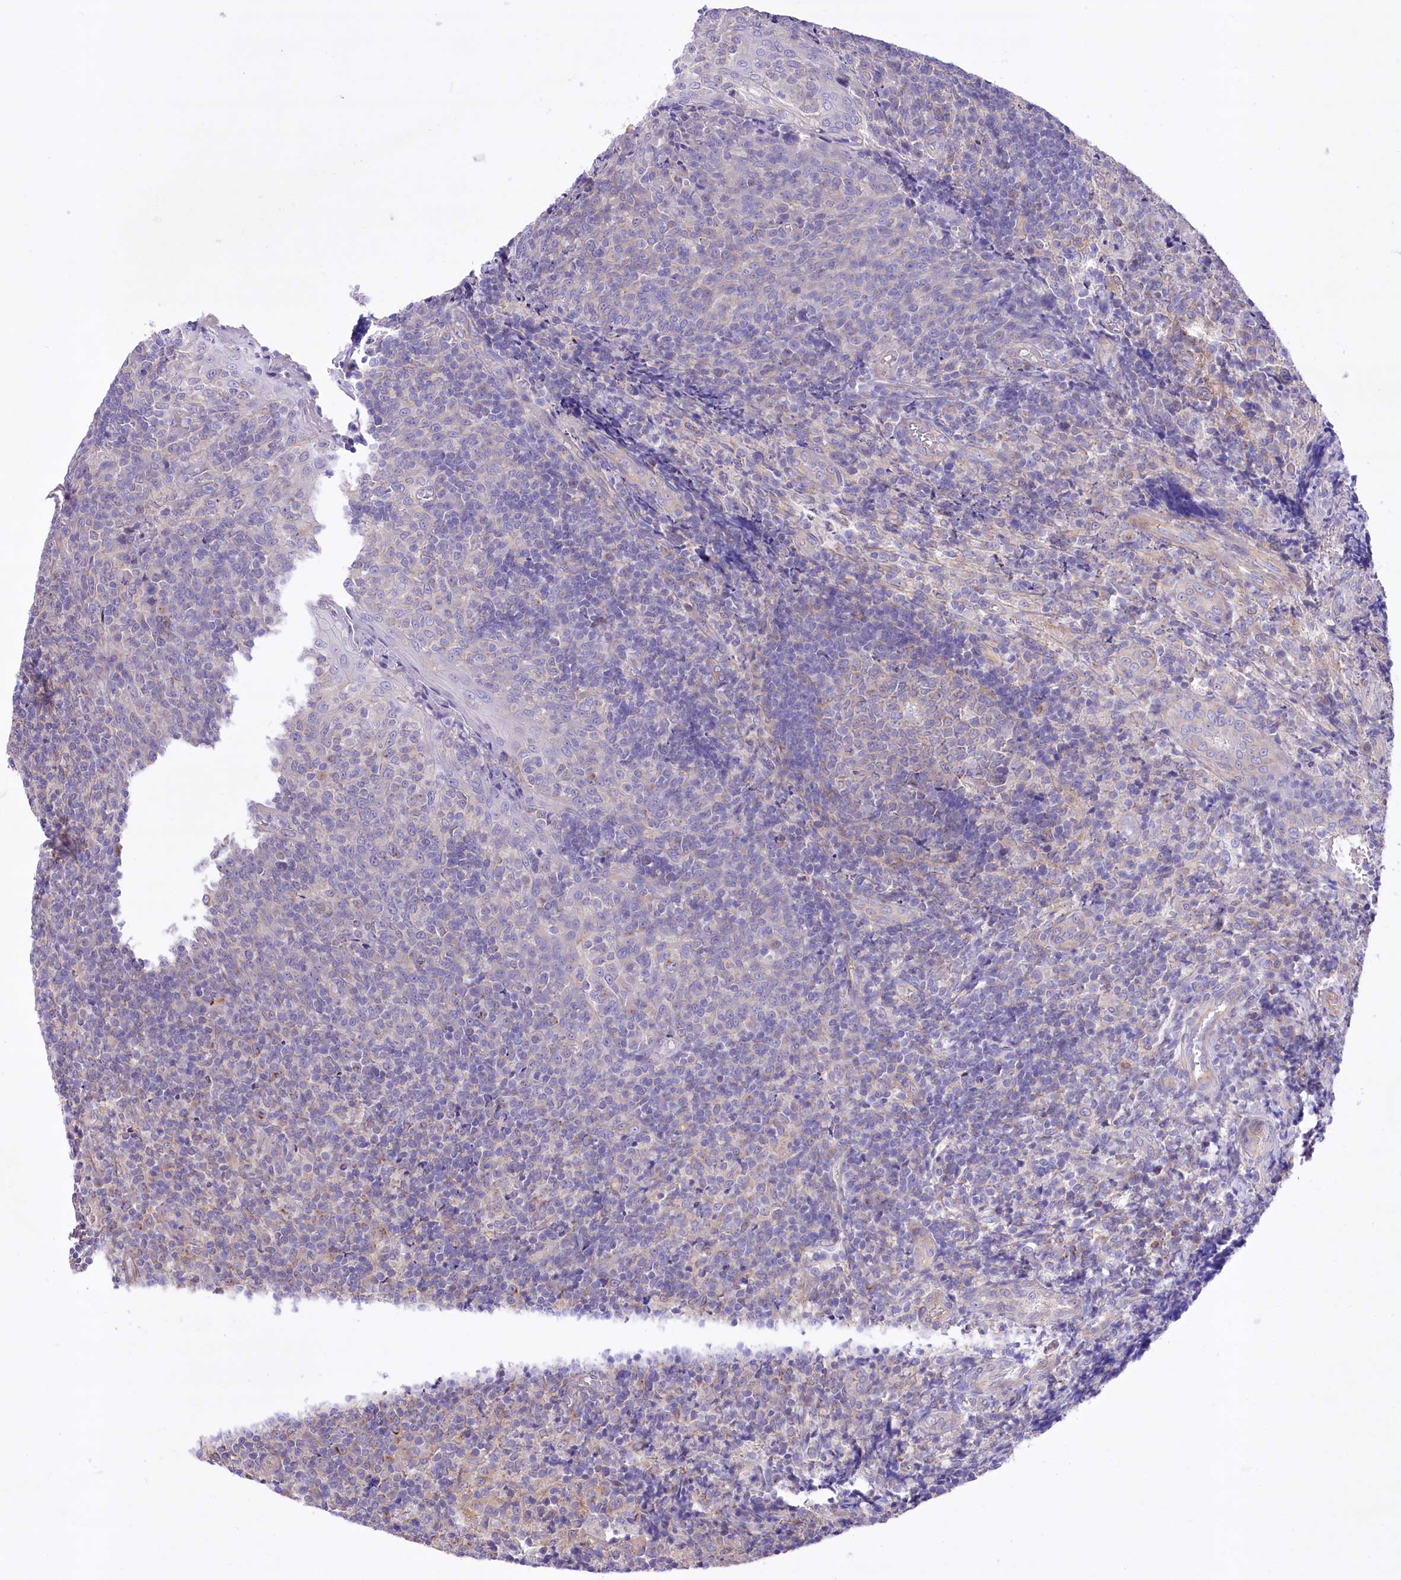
{"staining": {"intensity": "negative", "quantity": "none", "location": "none"}, "tissue": "tonsil", "cell_type": "Germinal center cells", "image_type": "normal", "snomed": [{"axis": "morphology", "description": "Normal tissue, NOS"}, {"axis": "topography", "description": "Tonsil"}], "caption": "Benign tonsil was stained to show a protein in brown. There is no significant positivity in germinal center cells.", "gene": "LRRC34", "patient": {"sex": "female", "age": 19}}